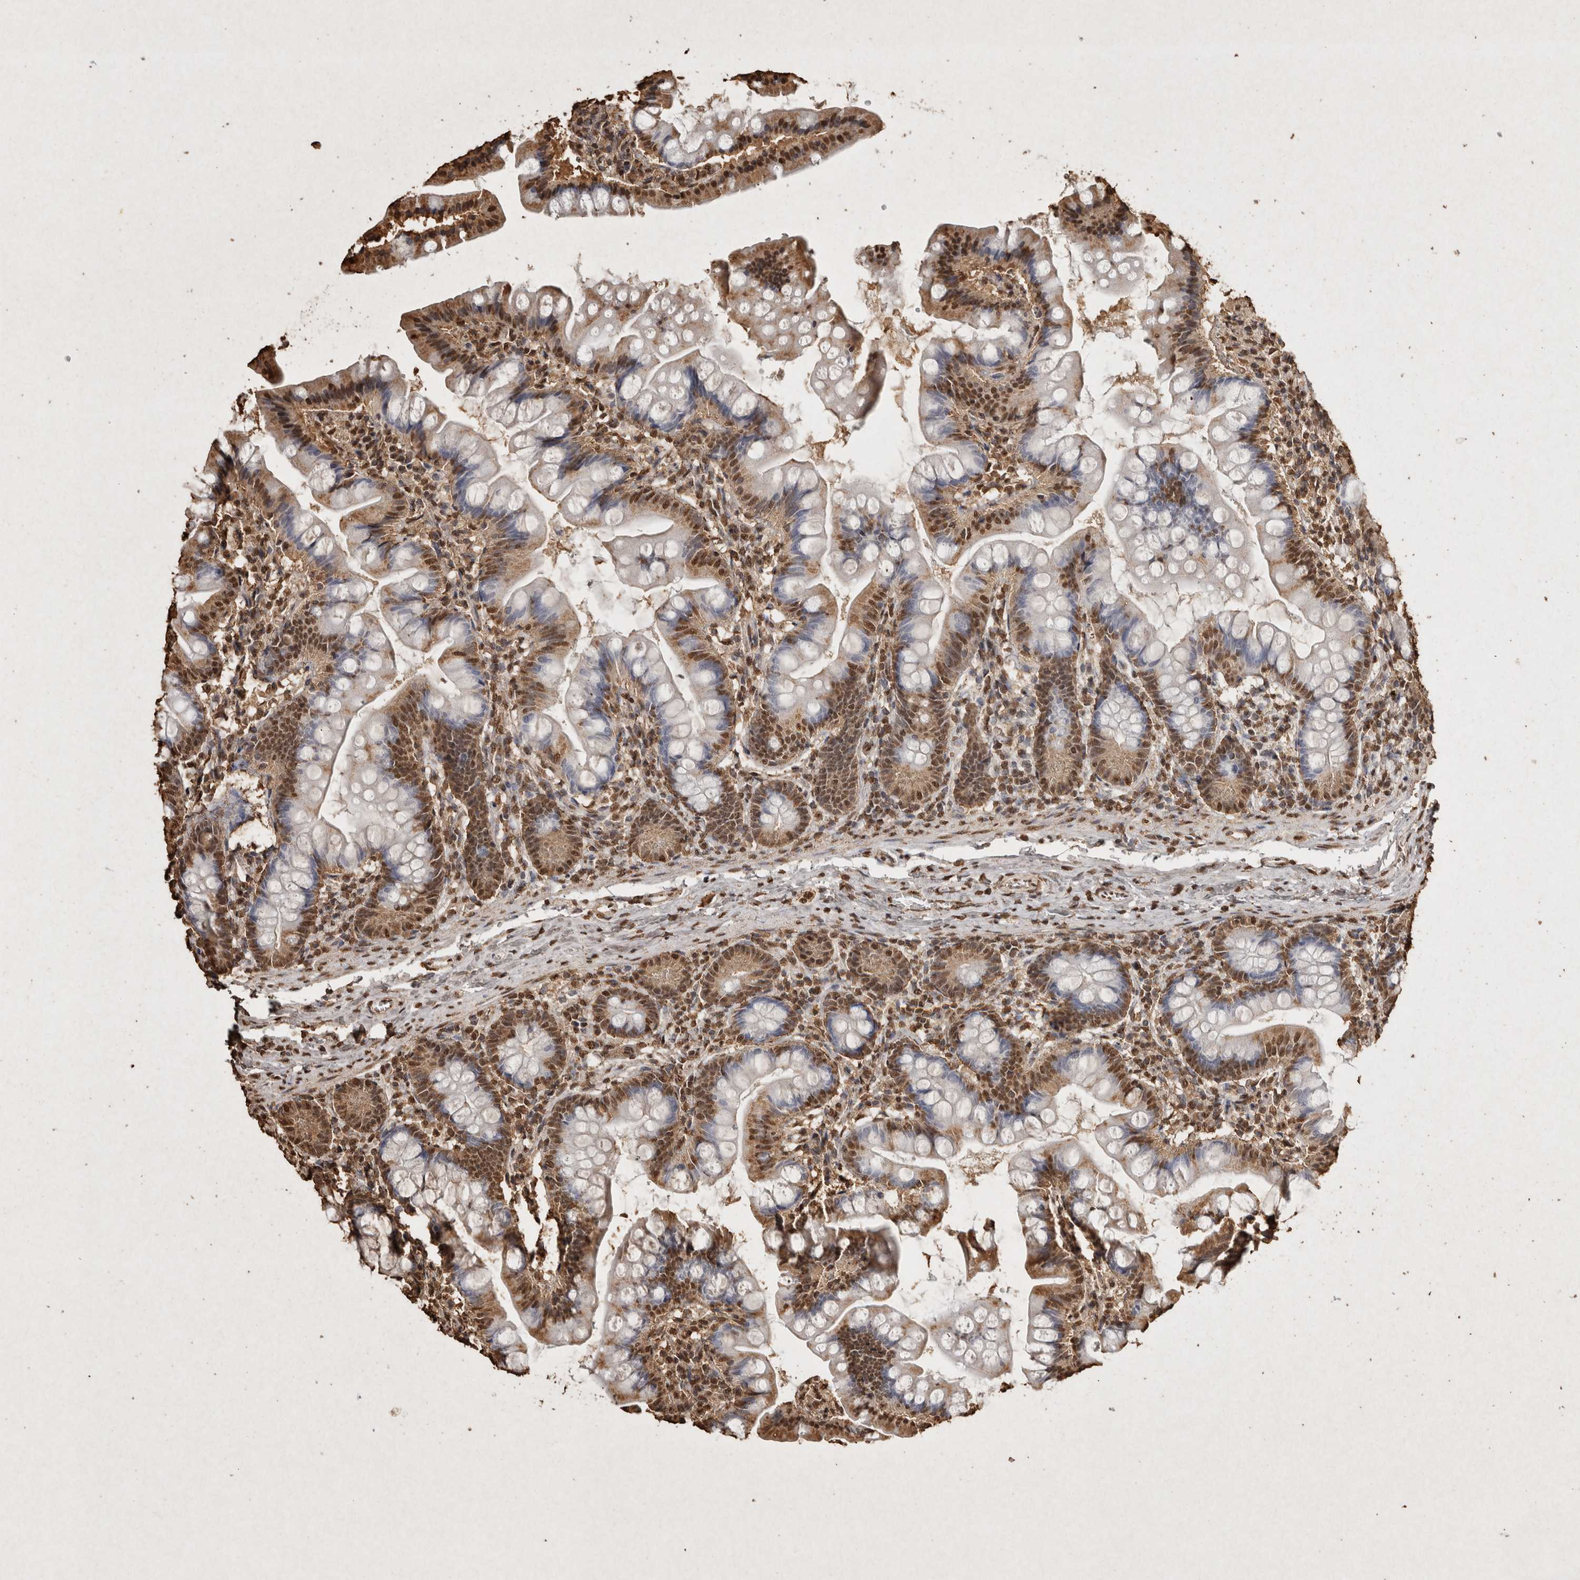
{"staining": {"intensity": "moderate", "quantity": "25%-75%", "location": "nuclear"}, "tissue": "small intestine", "cell_type": "Glandular cells", "image_type": "normal", "snomed": [{"axis": "morphology", "description": "Normal tissue, NOS"}, {"axis": "topography", "description": "Small intestine"}], "caption": "High-power microscopy captured an immunohistochemistry (IHC) histopathology image of benign small intestine, revealing moderate nuclear staining in about 25%-75% of glandular cells. The protein is stained brown, and the nuclei are stained in blue (DAB IHC with brightfield microscopy, high magnification).", "gene": "FSTL3", "patient": {"sex": "male", "age": 7}}